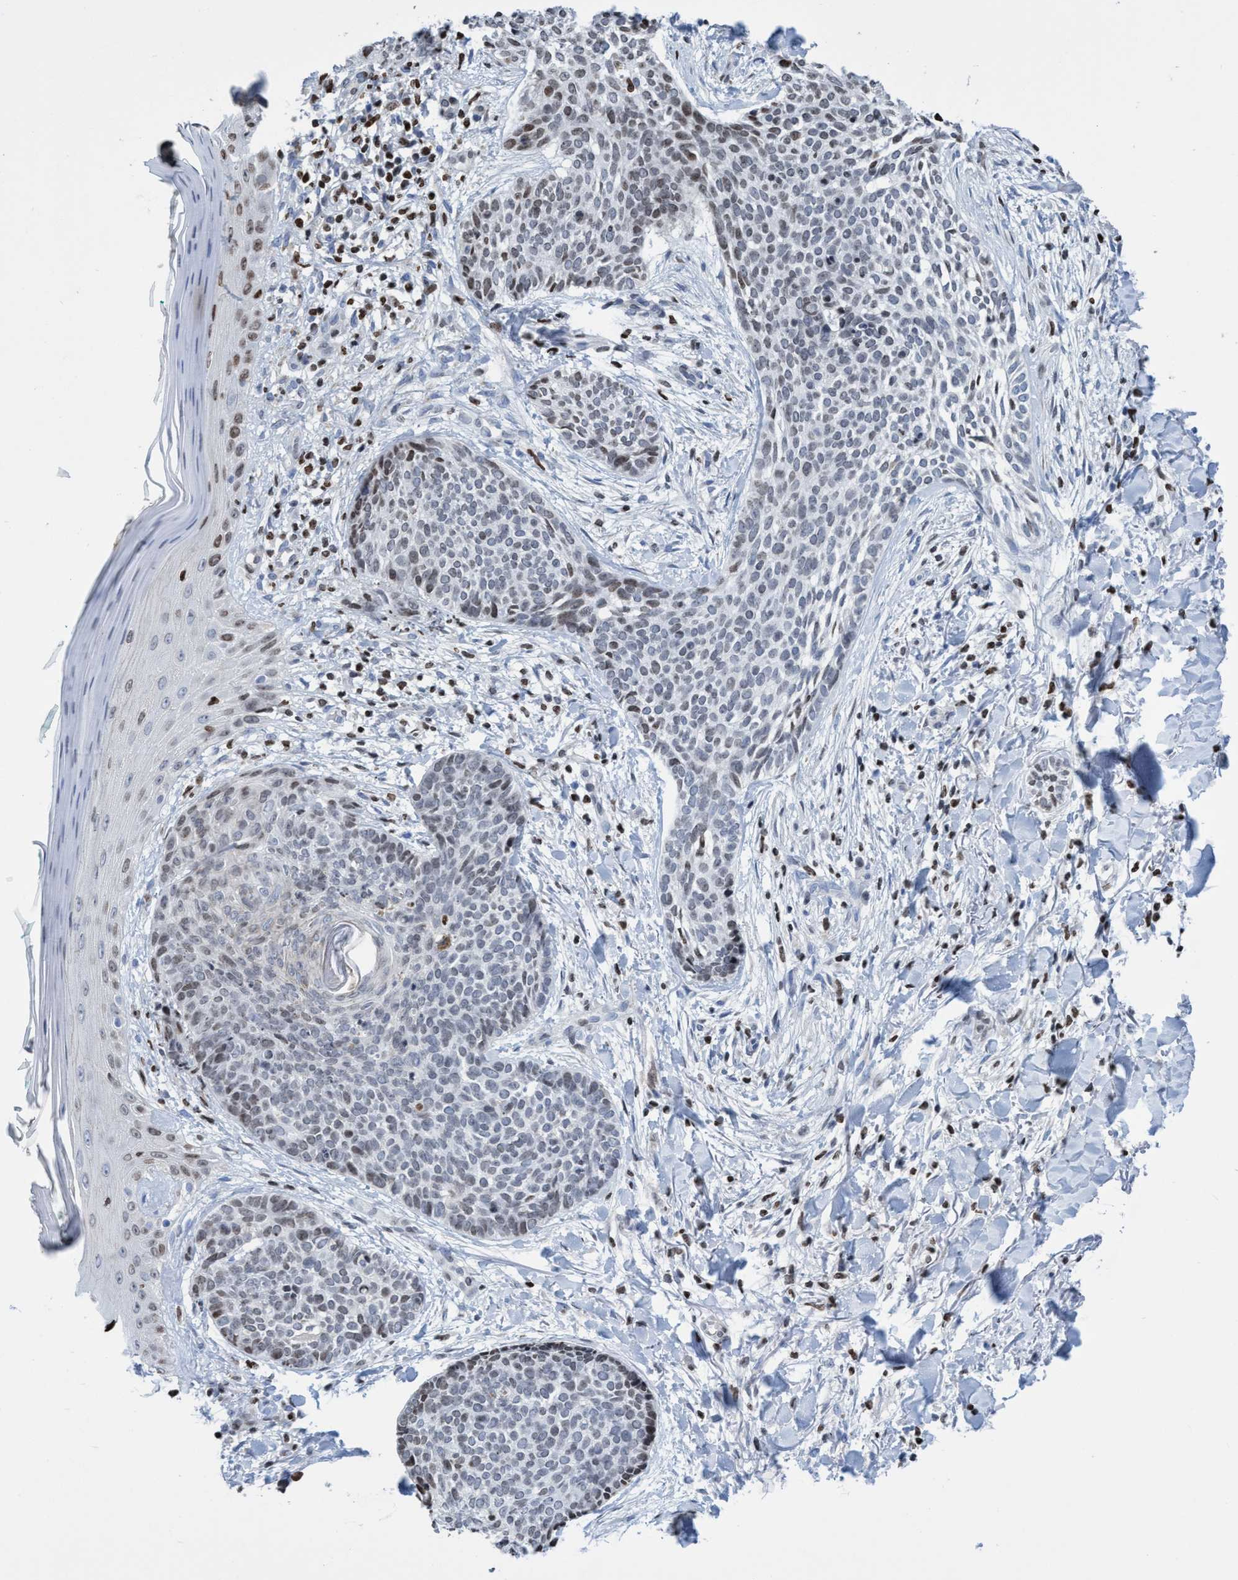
{"staining": {"intensity": "weak", "quantity": "25%-75%", "location": "nuclear"}, "tissue": "skin cancer", "cell_type": "Tumor cells", "image_type": "cancer", "snomed": [{"axis": "morphology", "description": "Normal tissue, NOS"}, {"axis": "morphology", "description": "Basal cell carcinoma"}, {"axis": "topography", "description": "Skin"}], "caption": "Immunohistochemistry (IHC) histopathology image of human basal cell carcinoma (skin) stained for a protein (brown), which exhibits low levels of weak nuclear positivity in approximately 25%-75% of tumor cells.", "gene": "CBX2", "patient": {"sex": "male", "age": 67}}